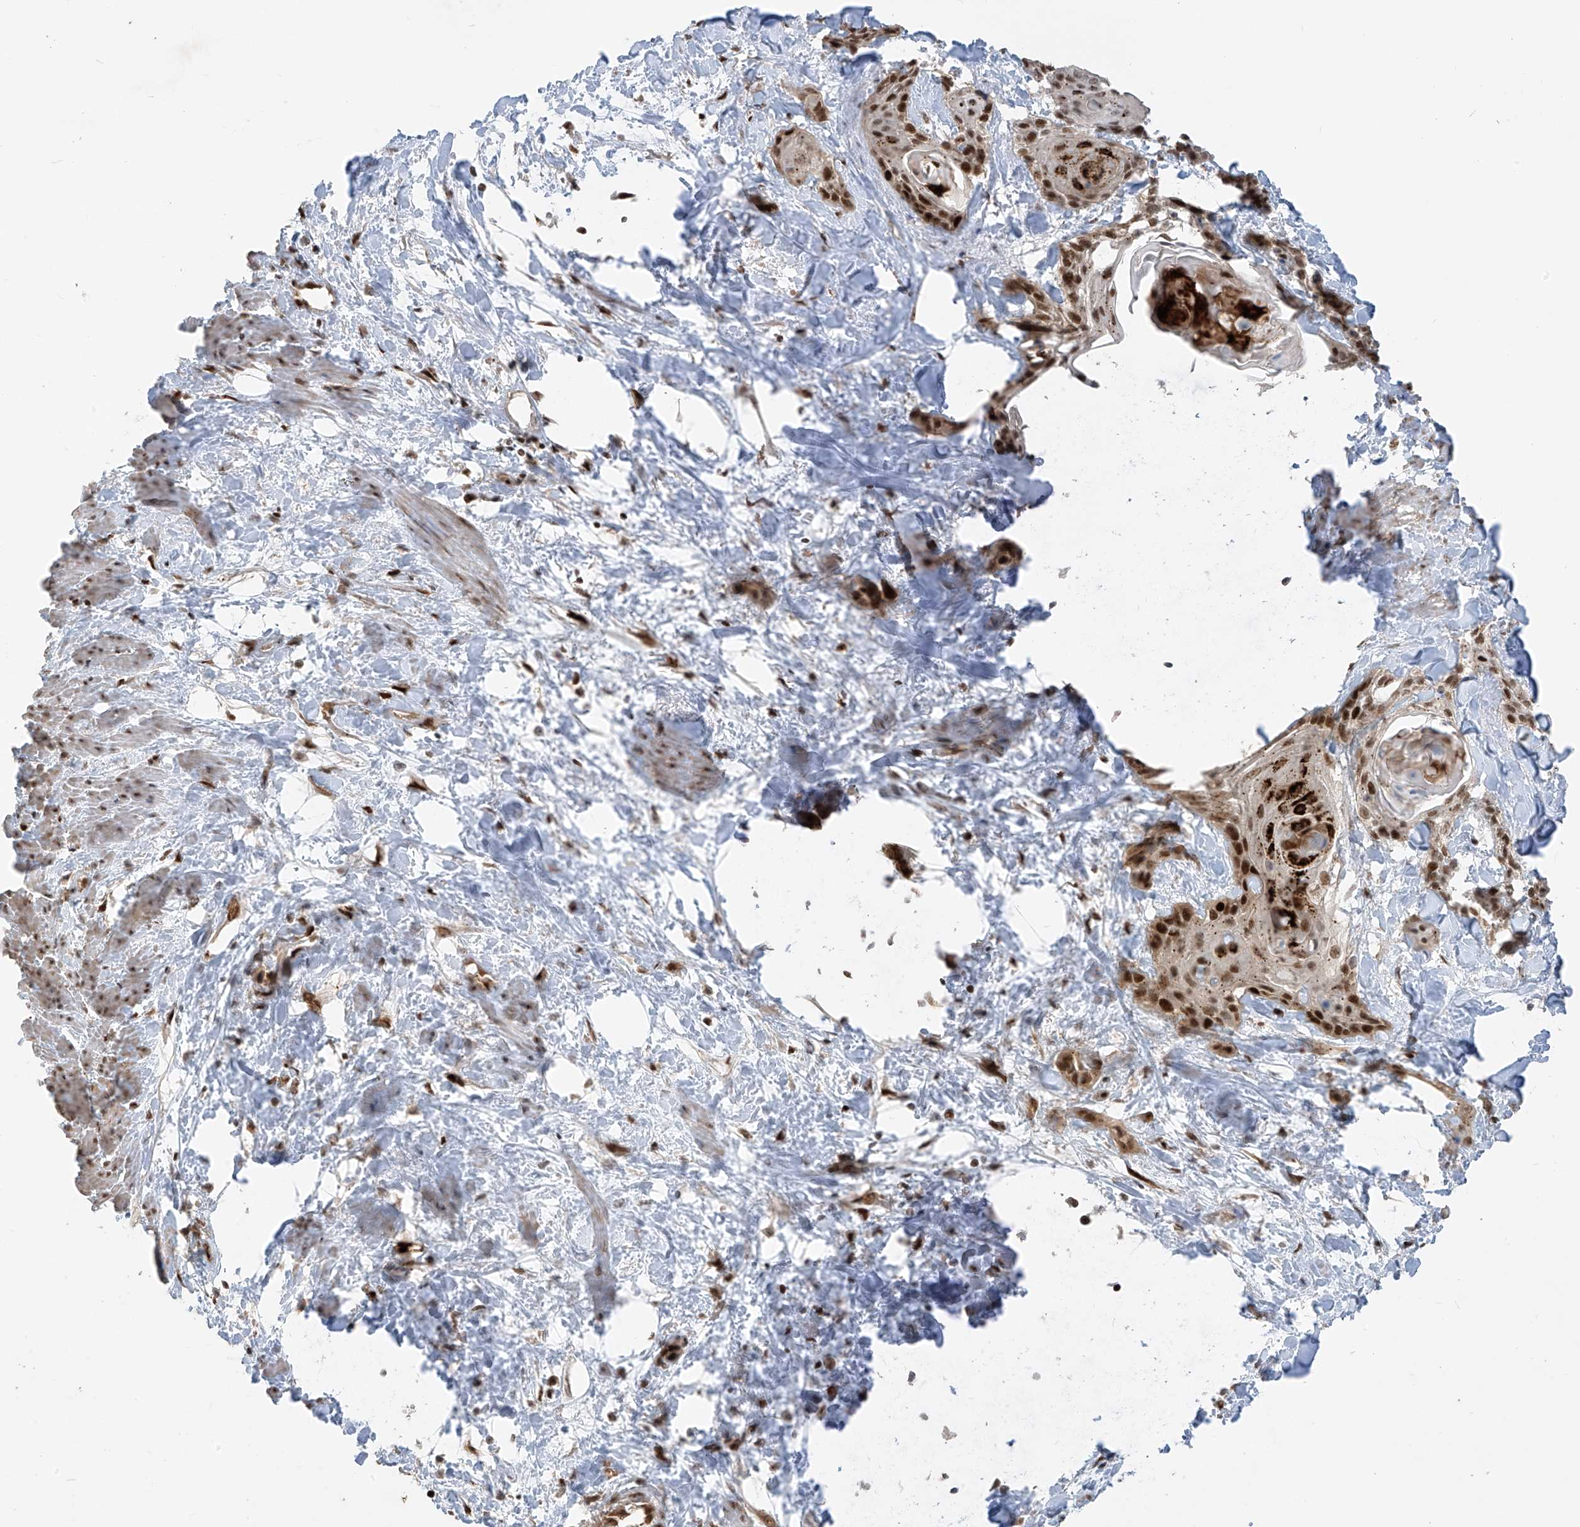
{"staining": {"intensity": "strong", "quantity": ">75%", "location": "nuclear"}, "tissue": "cervical cancer", "cell_type": "Tumor cells", "image_type": "cancer", "snomed": [{"axis": "morphology", "description": "Squamous cell carcinoma, NOS"}, {"axis": "topography", "description": "Cervix"}], "caption": "Cervical cancer tissue displays strong nuclear positivity in about >75% of tumor cells", "gene": "ARHGEF3", "patient": {"sex": "female", "age": 57}}